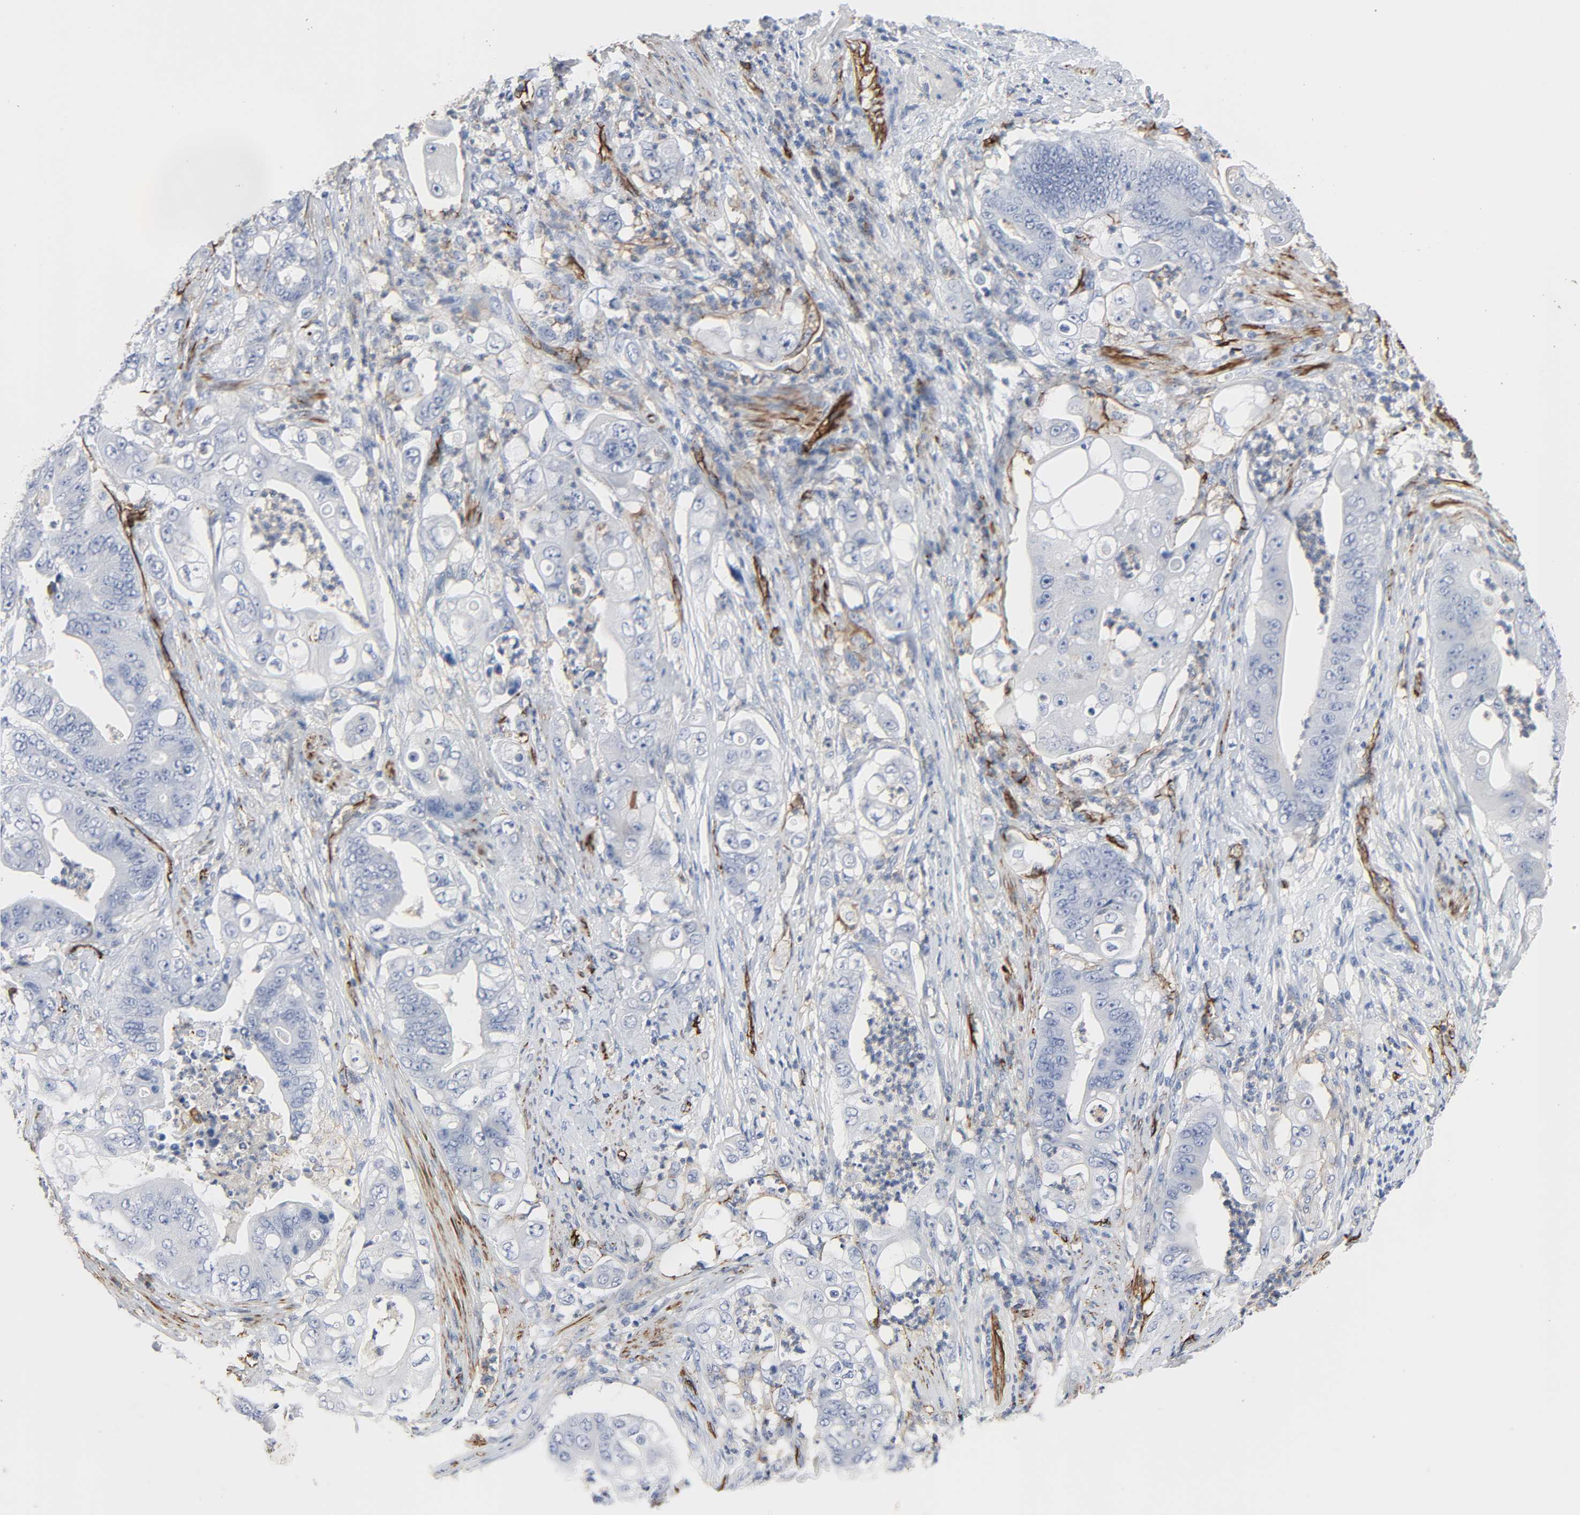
{"staining": {"intensity": "negative", "quantity": "none", "location": "none"}, "tissue": "stomach cancer", "cell_type": "Tumor cells", "image_type": "cancer", "snomed": [{"axis": "morphology", "description": "Adenocarcinoma, NOS"}, {"axis": "topography", "description": "Stomach"}], "caption": "This image is of stomach cancer (adenocarcinoma) stained with immunohistochemistry to label a protein in brown with the nuclei are counter-stained blue. There is no staining in tumor cells. (Brightfield microscopy of DAB immunohistochemistry (IHC) at high magnification).", "gene": "PECAM1", "patient": {"sex": "female", "age": 73}}